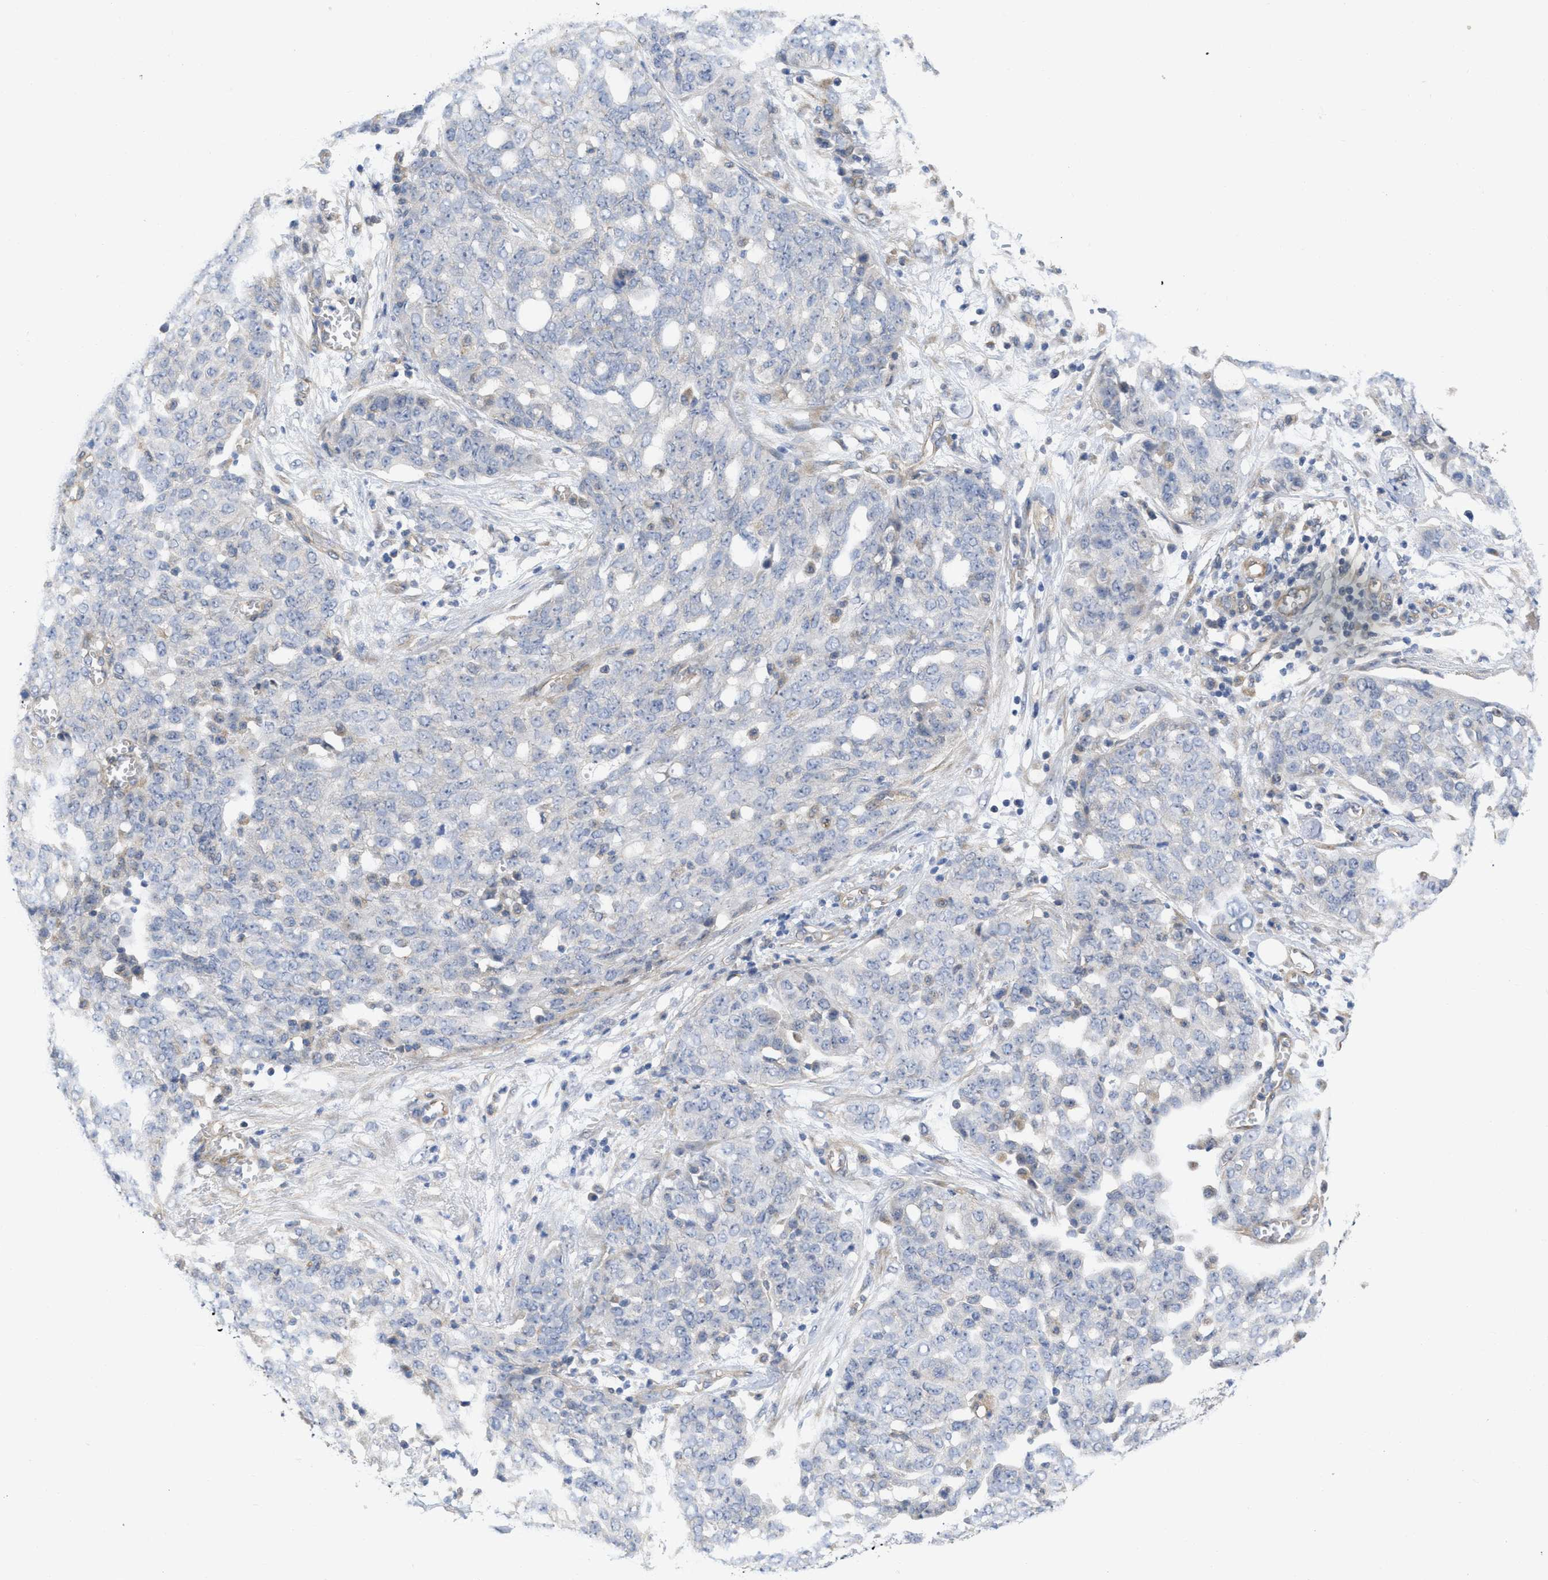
{"staining": {"intensity": "negative", "quantity": "none", "location": "none"}, "tissue": "ovarian cancer", "cell_type": "Tumor cells", "image_type": "cancer", "snomed": [{"axis": "morphology", "description": "Cystadenocarcinoma, serous, NOS"}, {"axis": "topography", "description": "Soft tissue"}, {"axis": "topography", "description": "Ovary"}], "caption": "This is an IHC image of serous cystadenocarcinoma (ovarian). There is no positivity in tumor cells.", "gene": "ARHGEF26", "patient": {"sex": "female", "age": 57}}